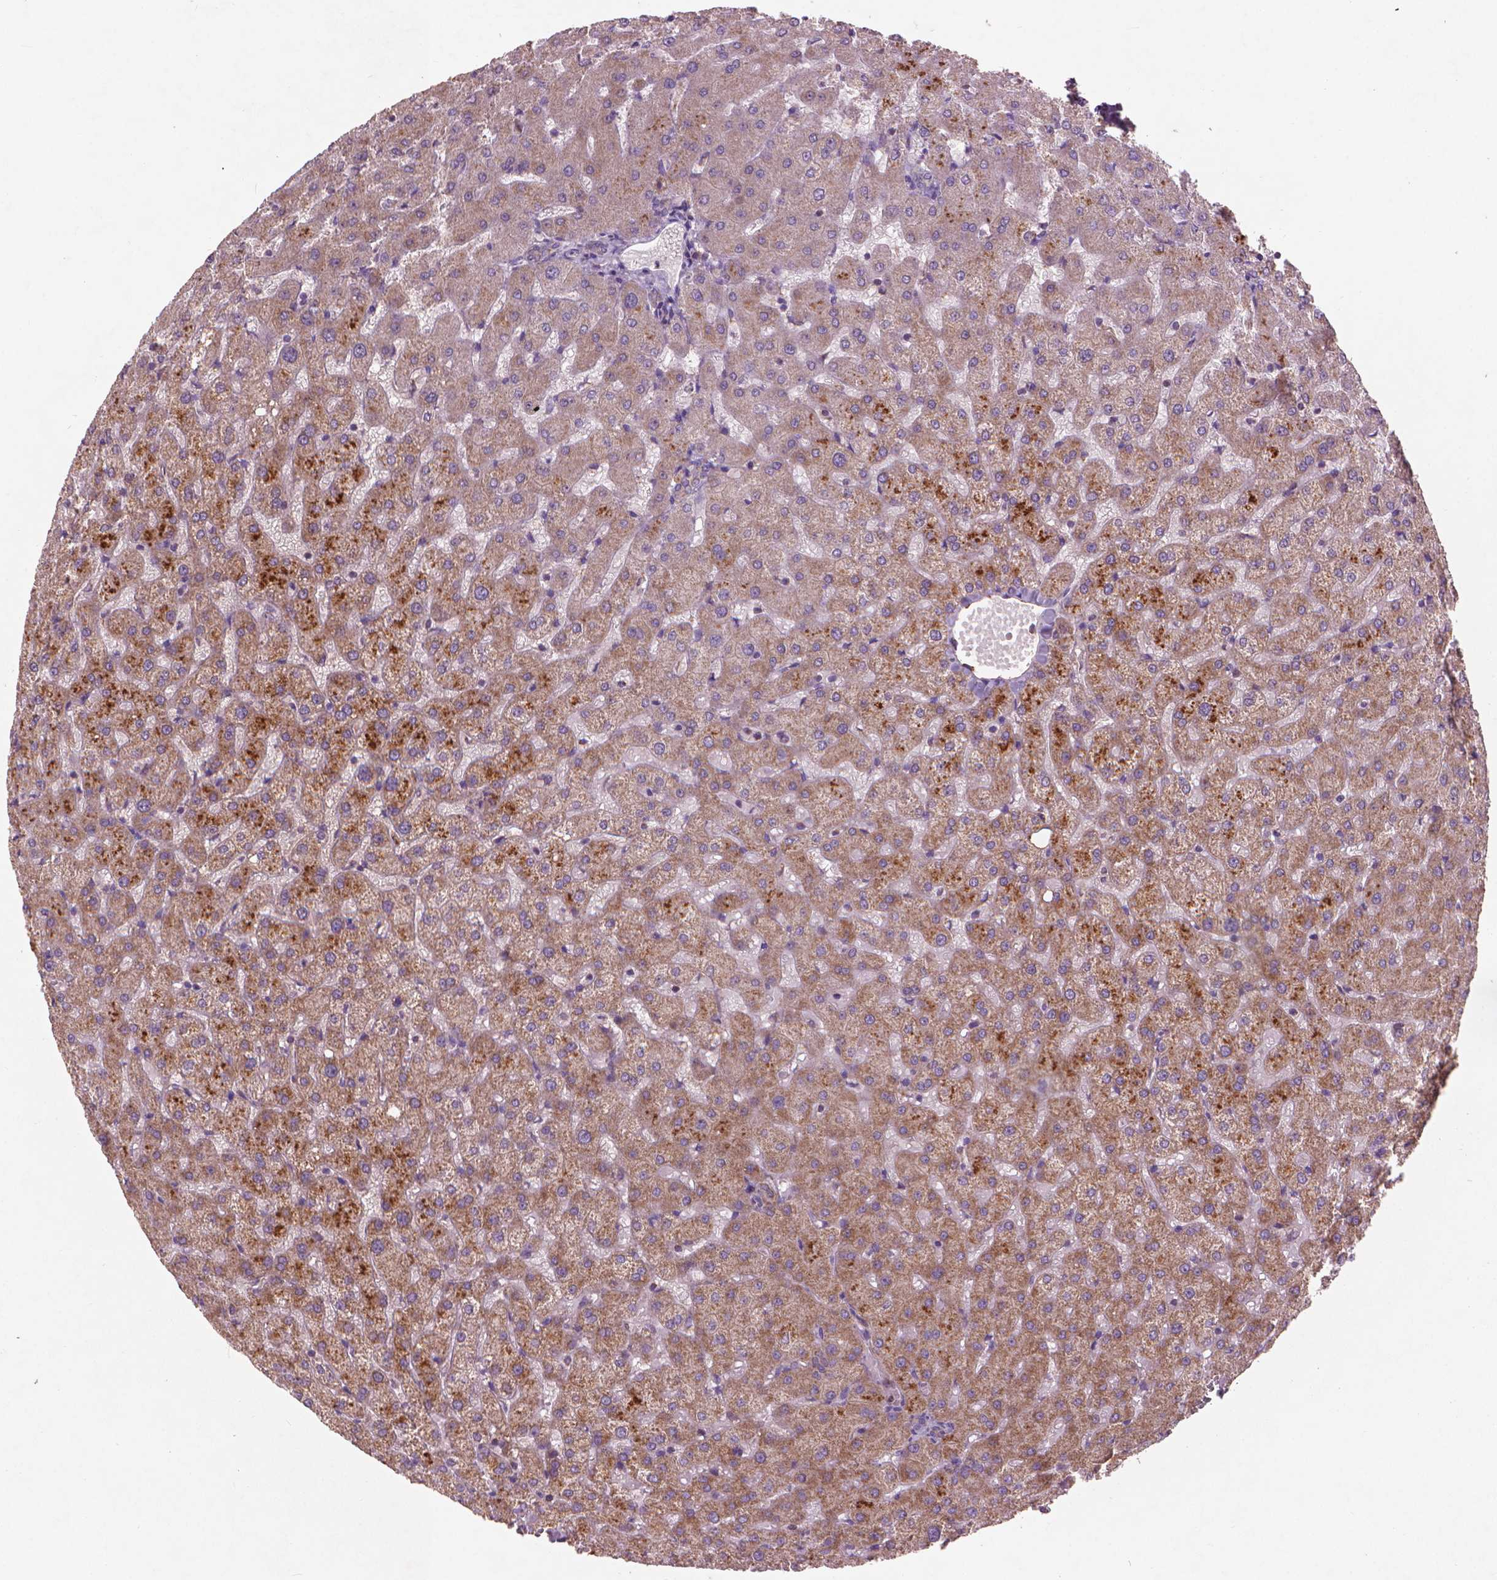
{"staining": {"intensity": "negative", "quantity": "none", "location": "none"}, "tissue": "liver", "cell_type": "Cholangiocytes", "image_type": "normal", "snomed": [{"axis": "morphology", "description": "Normal tissue, NOS"}, {"axis": "topography", "description": "Liver"}], "caption": "An IHC photomicrograph of unremarkable liver is shown. There is no staining in cholangiocytes of liver.", "gene": "NLRX1", "patient": {"sex": "female", "age": 50}}